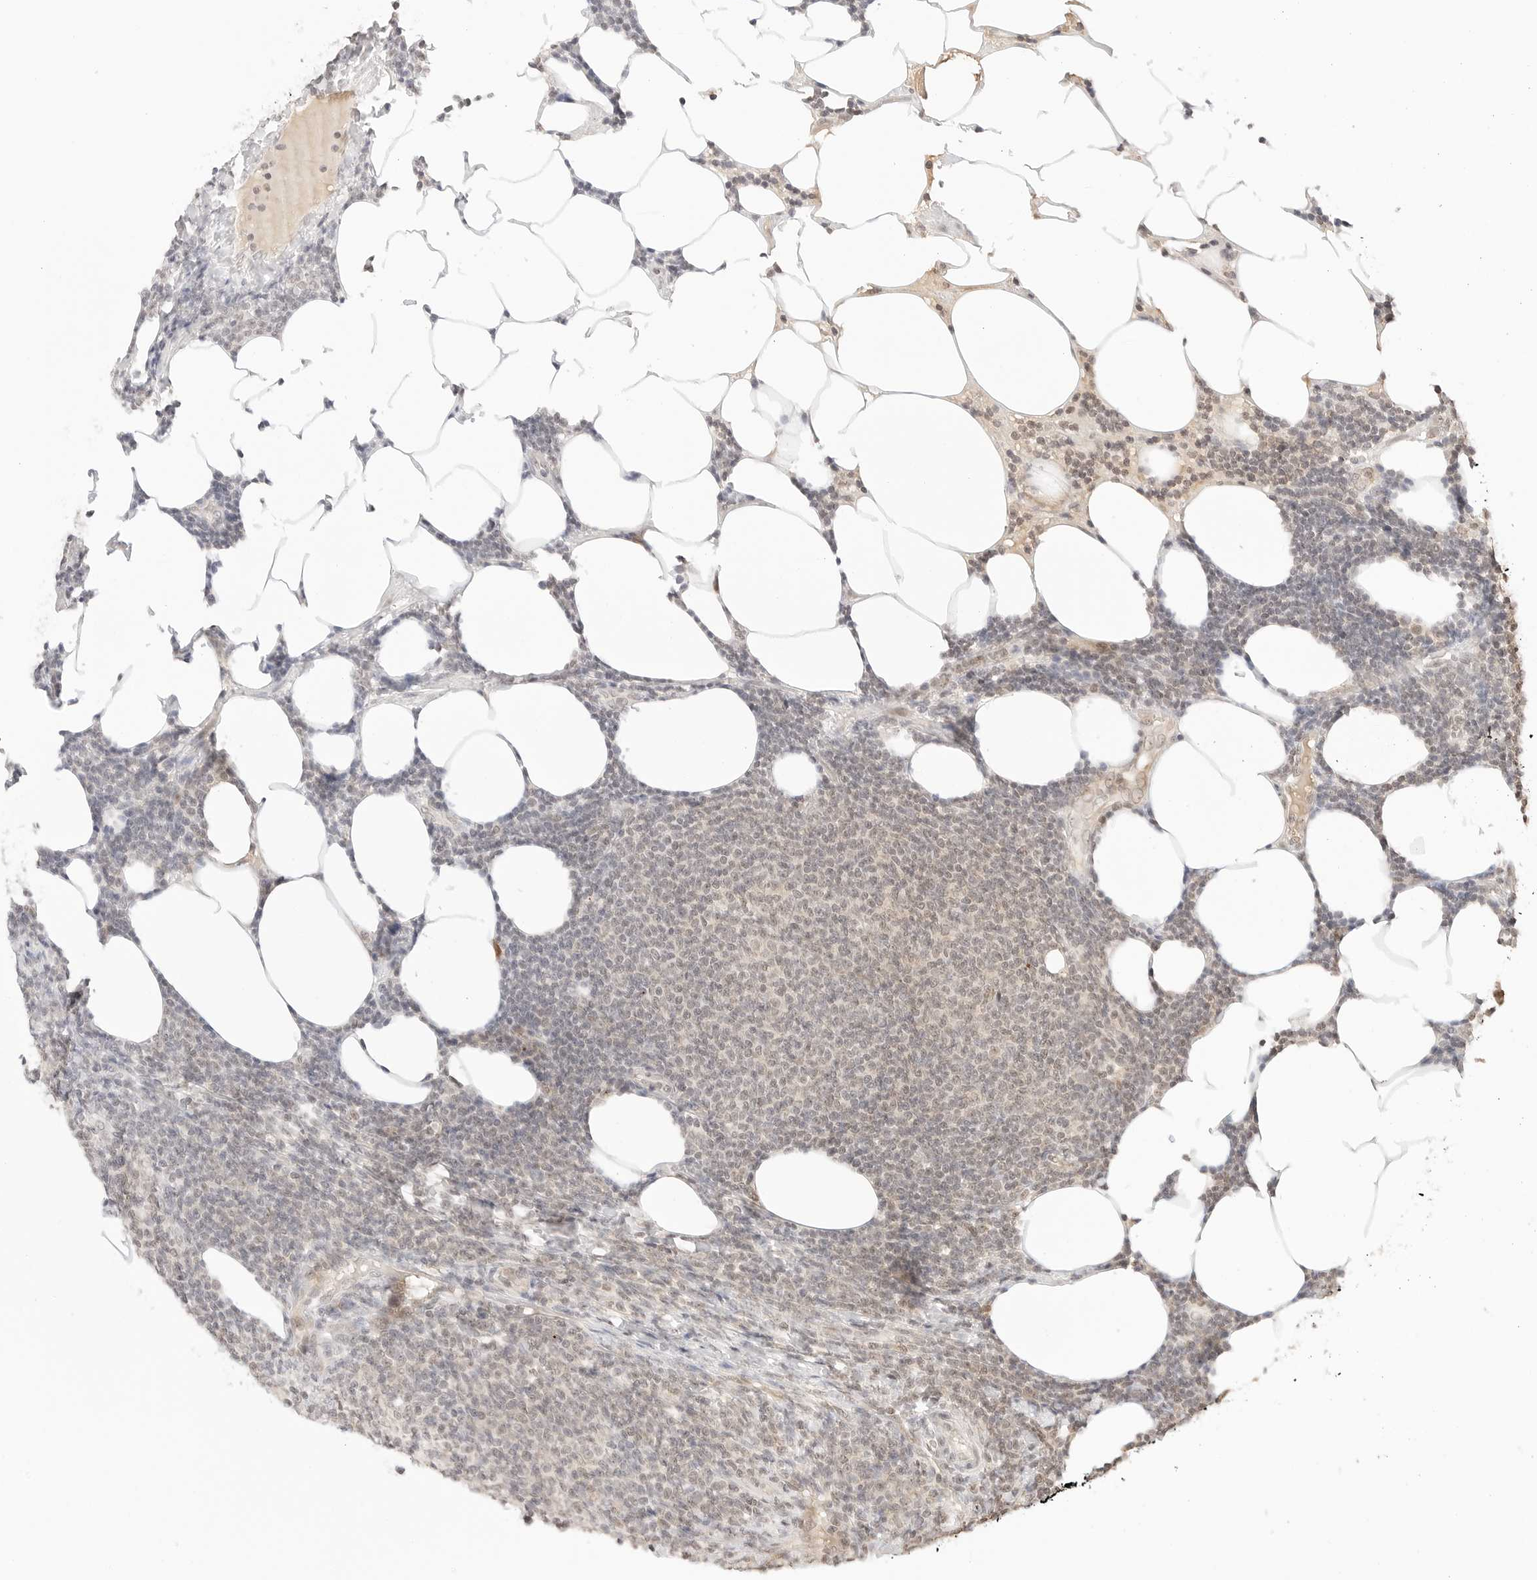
{"staining": {"intensity": "weak", "quantity": ">75%", "location": "nuclear"}, "tissue": "lymphoma", "cell_type": "Tumor cells", "image_type": "cancer", "snomed": [{"axis": "morphology", "description": "Malignant lymphoma, non-Hodgkin's type, Low grade"}, {"axis": "topography", "description": "Lymph node"}], "caption": "Immunohistochemical staining of human malignant lymphoma, non-Hodgkin's type (low-grade) exhibits low levels of weak nuclear protein staining in about >75% of tumor cells. (brown staining indicates protein expression, while blue staining denotes nuclei).", "gene": "SEPTIN4", "patient": {"sex": "male", "age": 66}}